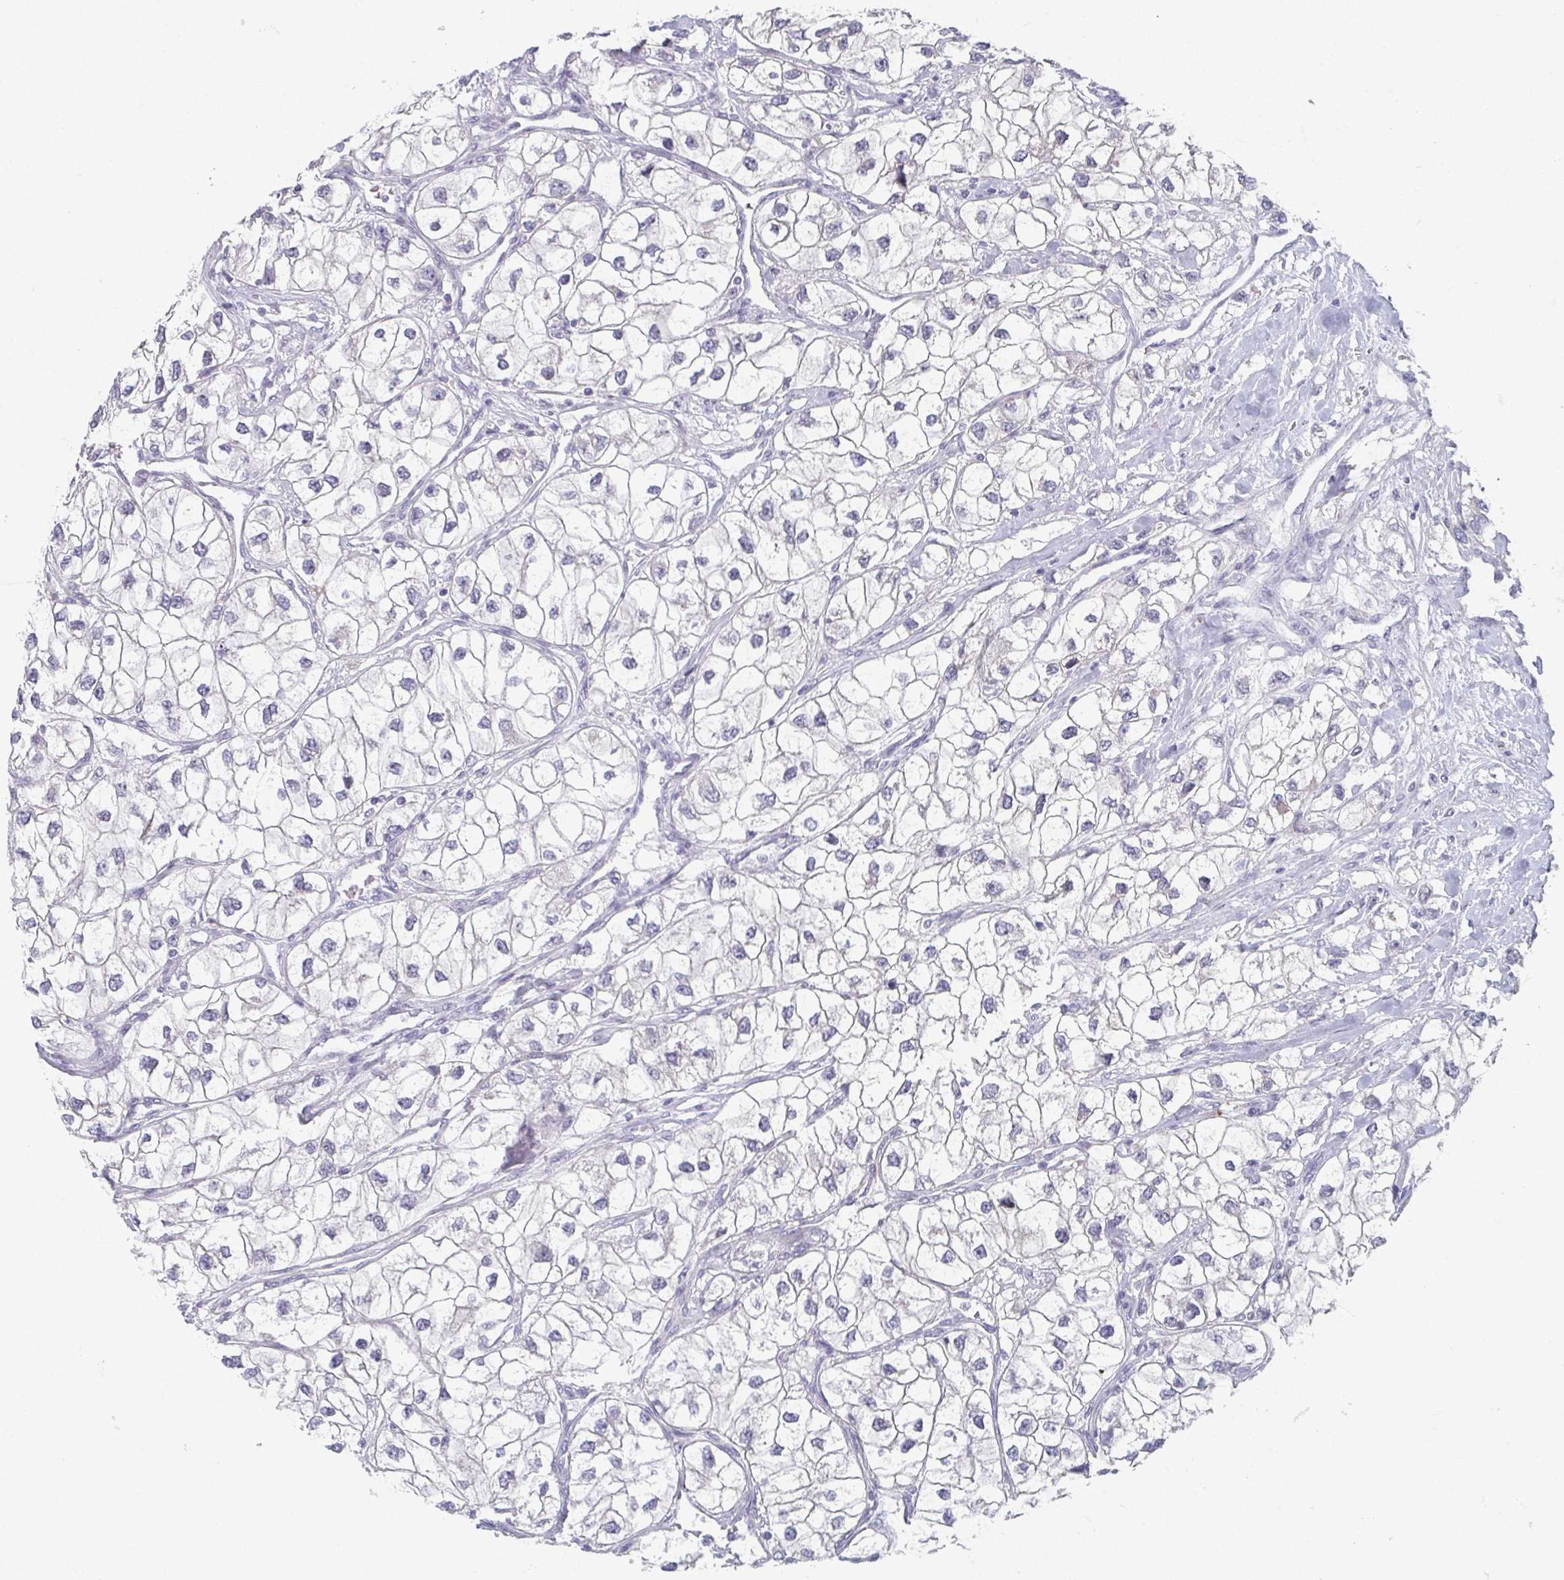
{"staining": {"intensity": "negative", "quantity": "none", "location": "none"}, "tissue": "renal cancer", "cell_type": "Tumor cells", "image_type": "cancer", "snomed": [{"axis": "morphology", "description": "Adenocarcinoma, NOS"}, {"axis": "topography", "description": "Kidney"}], "caption": "IHC image of adenocarcinoma (renal) stained for a protein (brown), which reveals no staining in tumor cells. (IHC, brightfield microscopy, high magnification).", "gene": "CAMKV", "patient": {"sex": "male", "age": 59}}